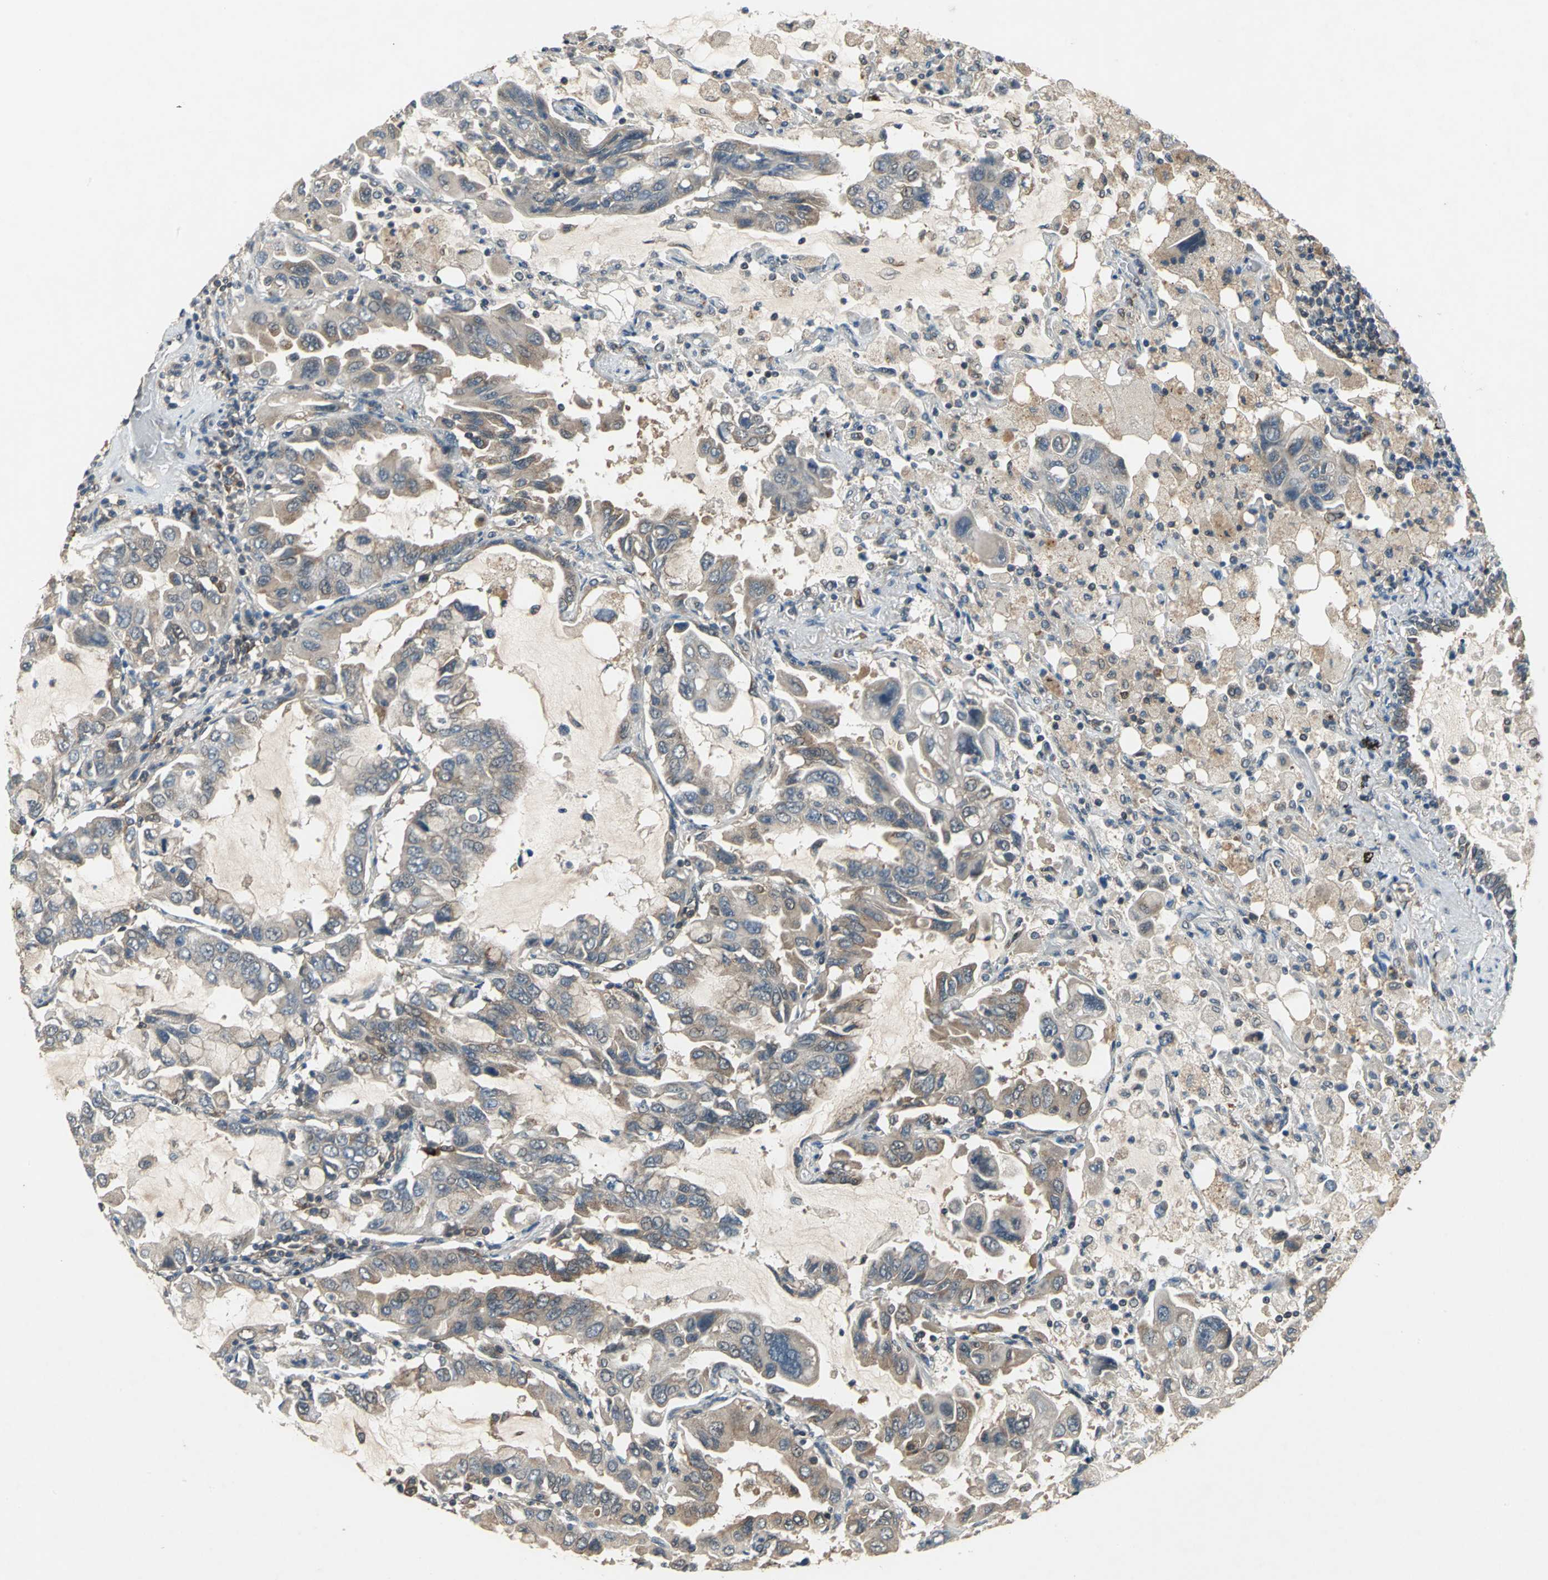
{"staining": {"intensity": "moderate", "quantity": ">75%", "location": "cytoplasmic/membranous"}, "tissue": "lung cancer", "cell_type": "Tumor cells", "image_type": "cancer", "snomed": [{"axis": "morphology", "description": "Adenocarcinoma, NOS"}, {"axis": "topography", "description": "Lung"}], "caption": "A brown stain highlights moderate cytoplasmic/membranous expression of a protein in lung adenocarcinoma tumor cells.", "gene": "NFKBIE", "patient": {"sex": "male", "age": 64}}